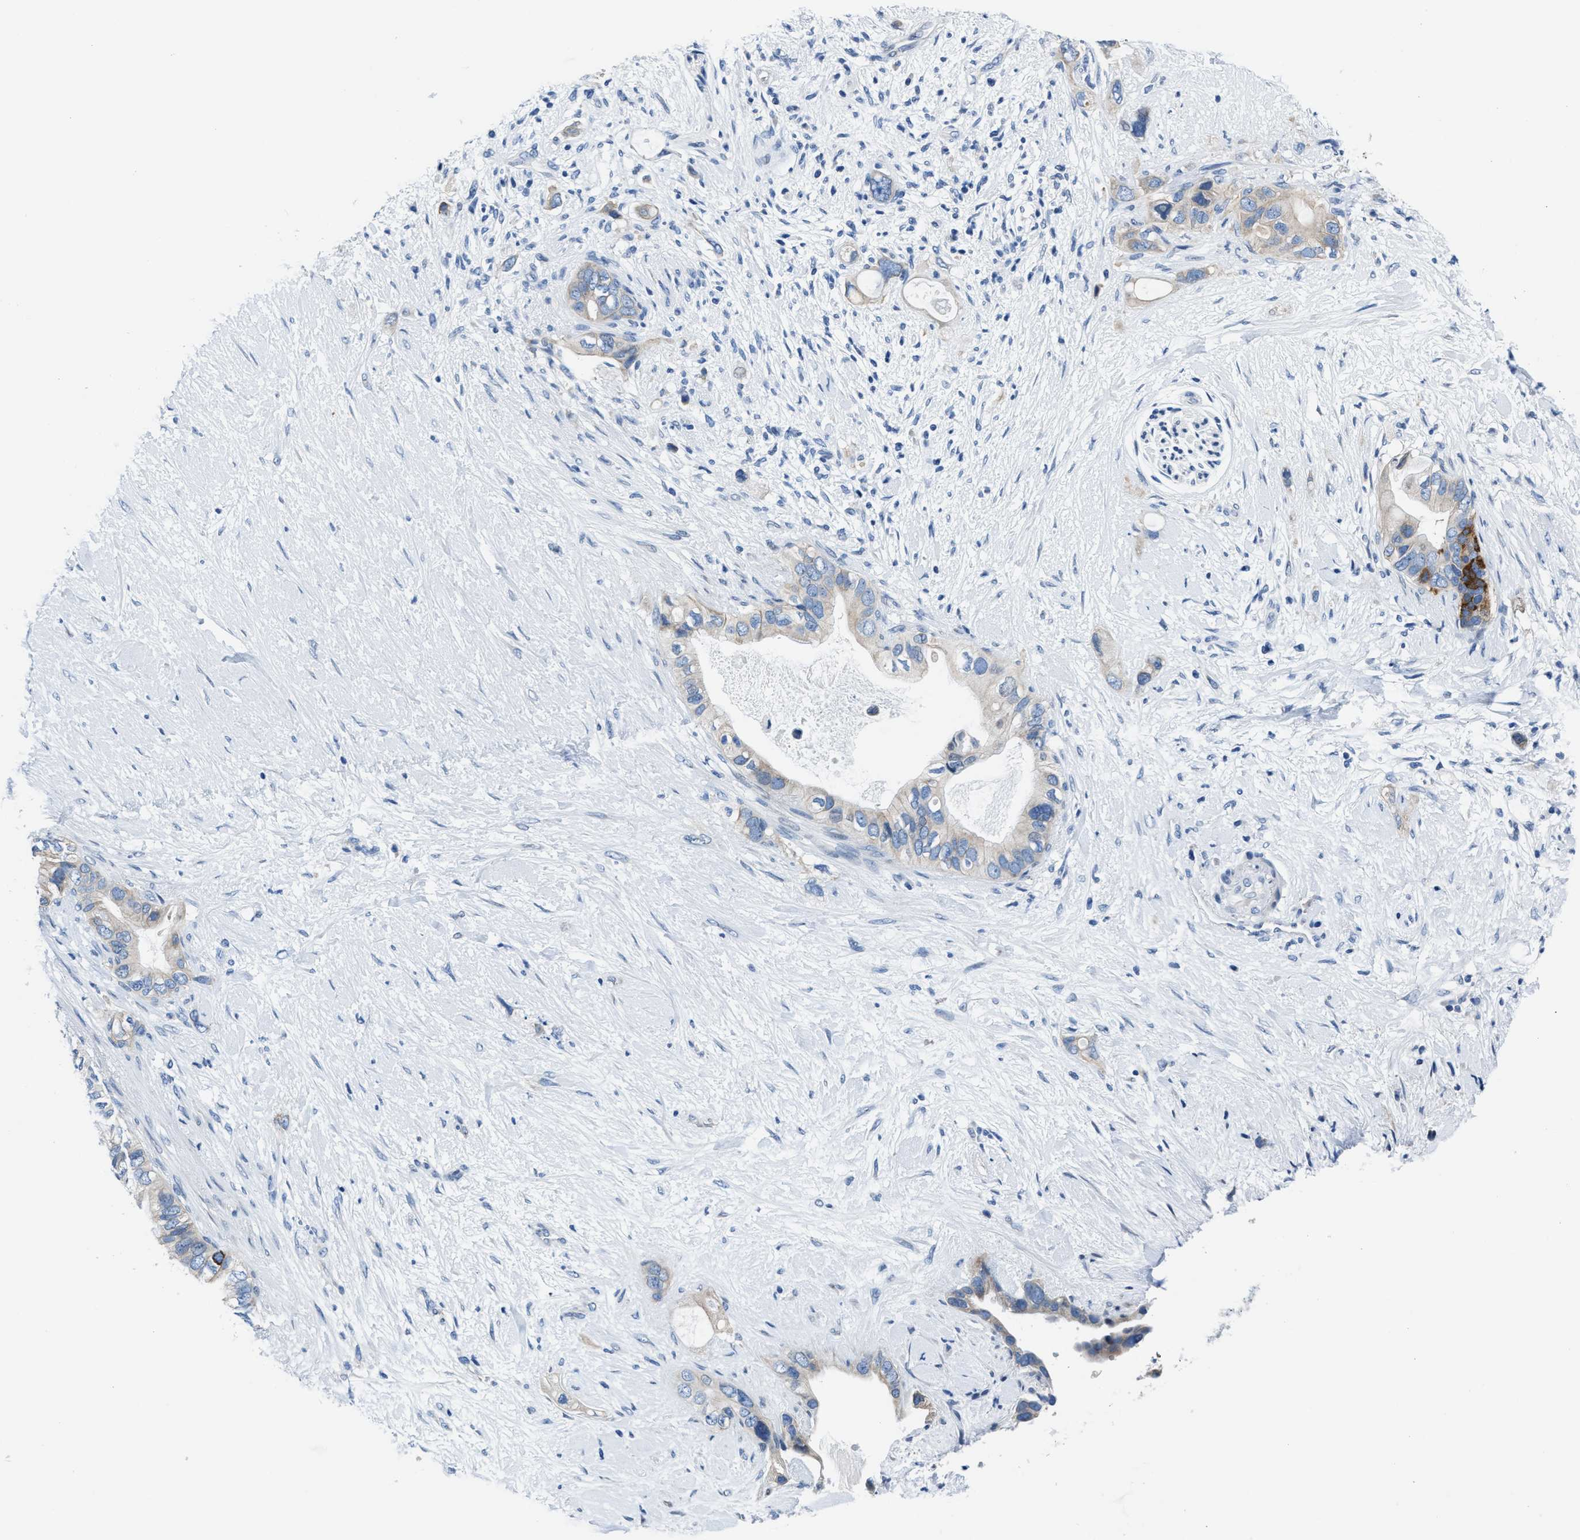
{"staining": {"intensity": "negative", "quantity": "none", "location": "none"}, "tissue": "pancreatic cancer", "cell_type": "Tumor cells", "image_type": "cancer", "snomed": [{"axis": "morphology", "description": "Adenocarcinoma, NOS"}, {"axis": "topography", "description": "Pancreas"}], "caption": "There is no significant positivity in tumor cells of pancreatic cancer.", "gene": "ASZ1", "patient": {"sex": "female", "age": 56}}